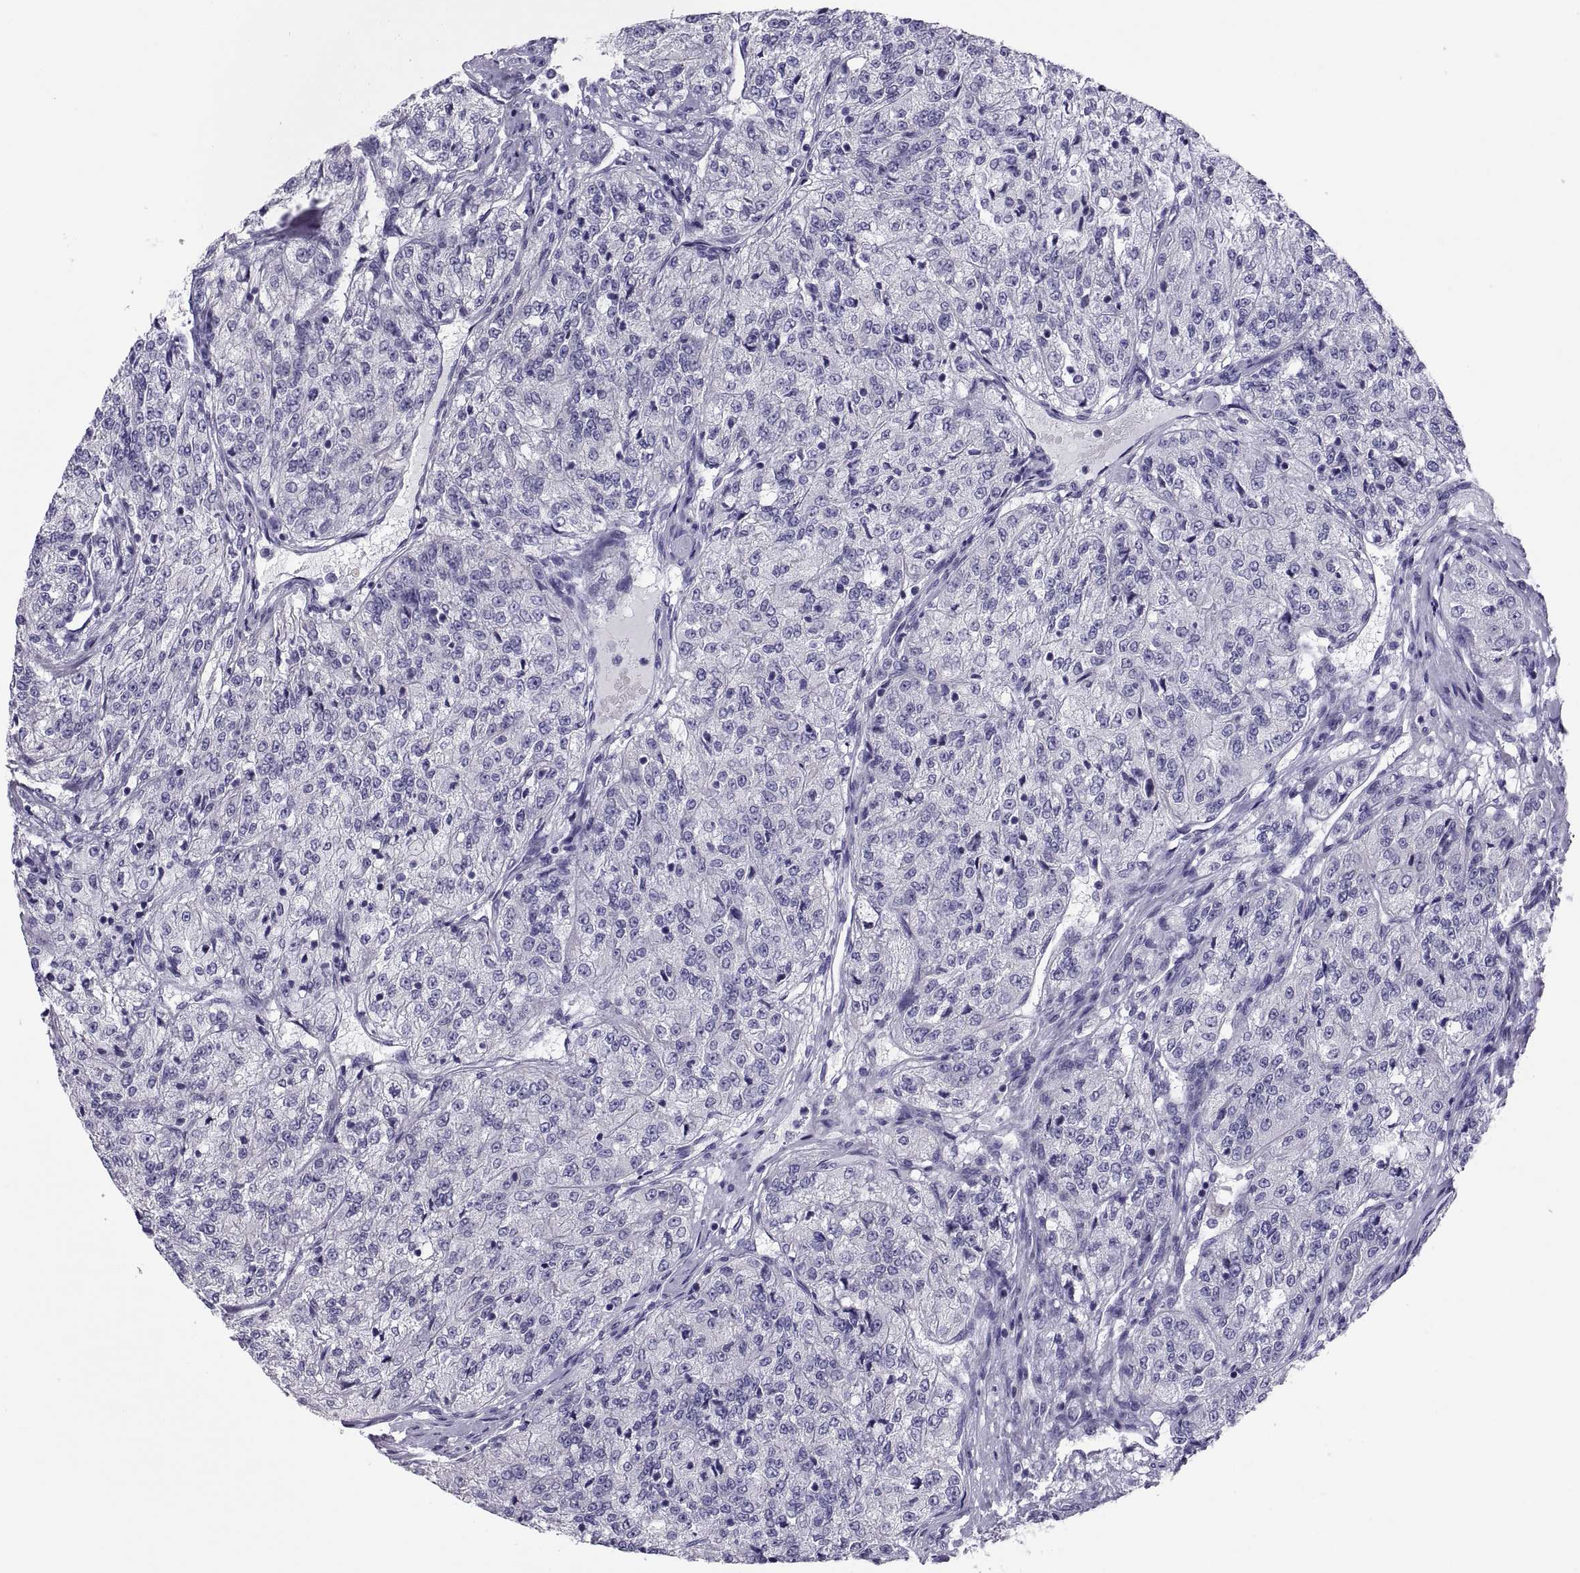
{"staining": {"intensity": "negative", "quantity": "none", "location": "none"}, "tissue": "renal cancer", "cell_type": "Tumor cells", "image_type": "cancer", "snomed": [{"axis": "morphology", "description": "Adenocarcinoma, NOS"}, {"axis": "topography", "description": "Kidney"}], "caption": "Renal cancer (adenocarcinoma) was stained to show a protein in brown. There is no significant positivity in tumor cells.", "gene": "RNASE12", "patient": {"sex": "female", "age": 63}}